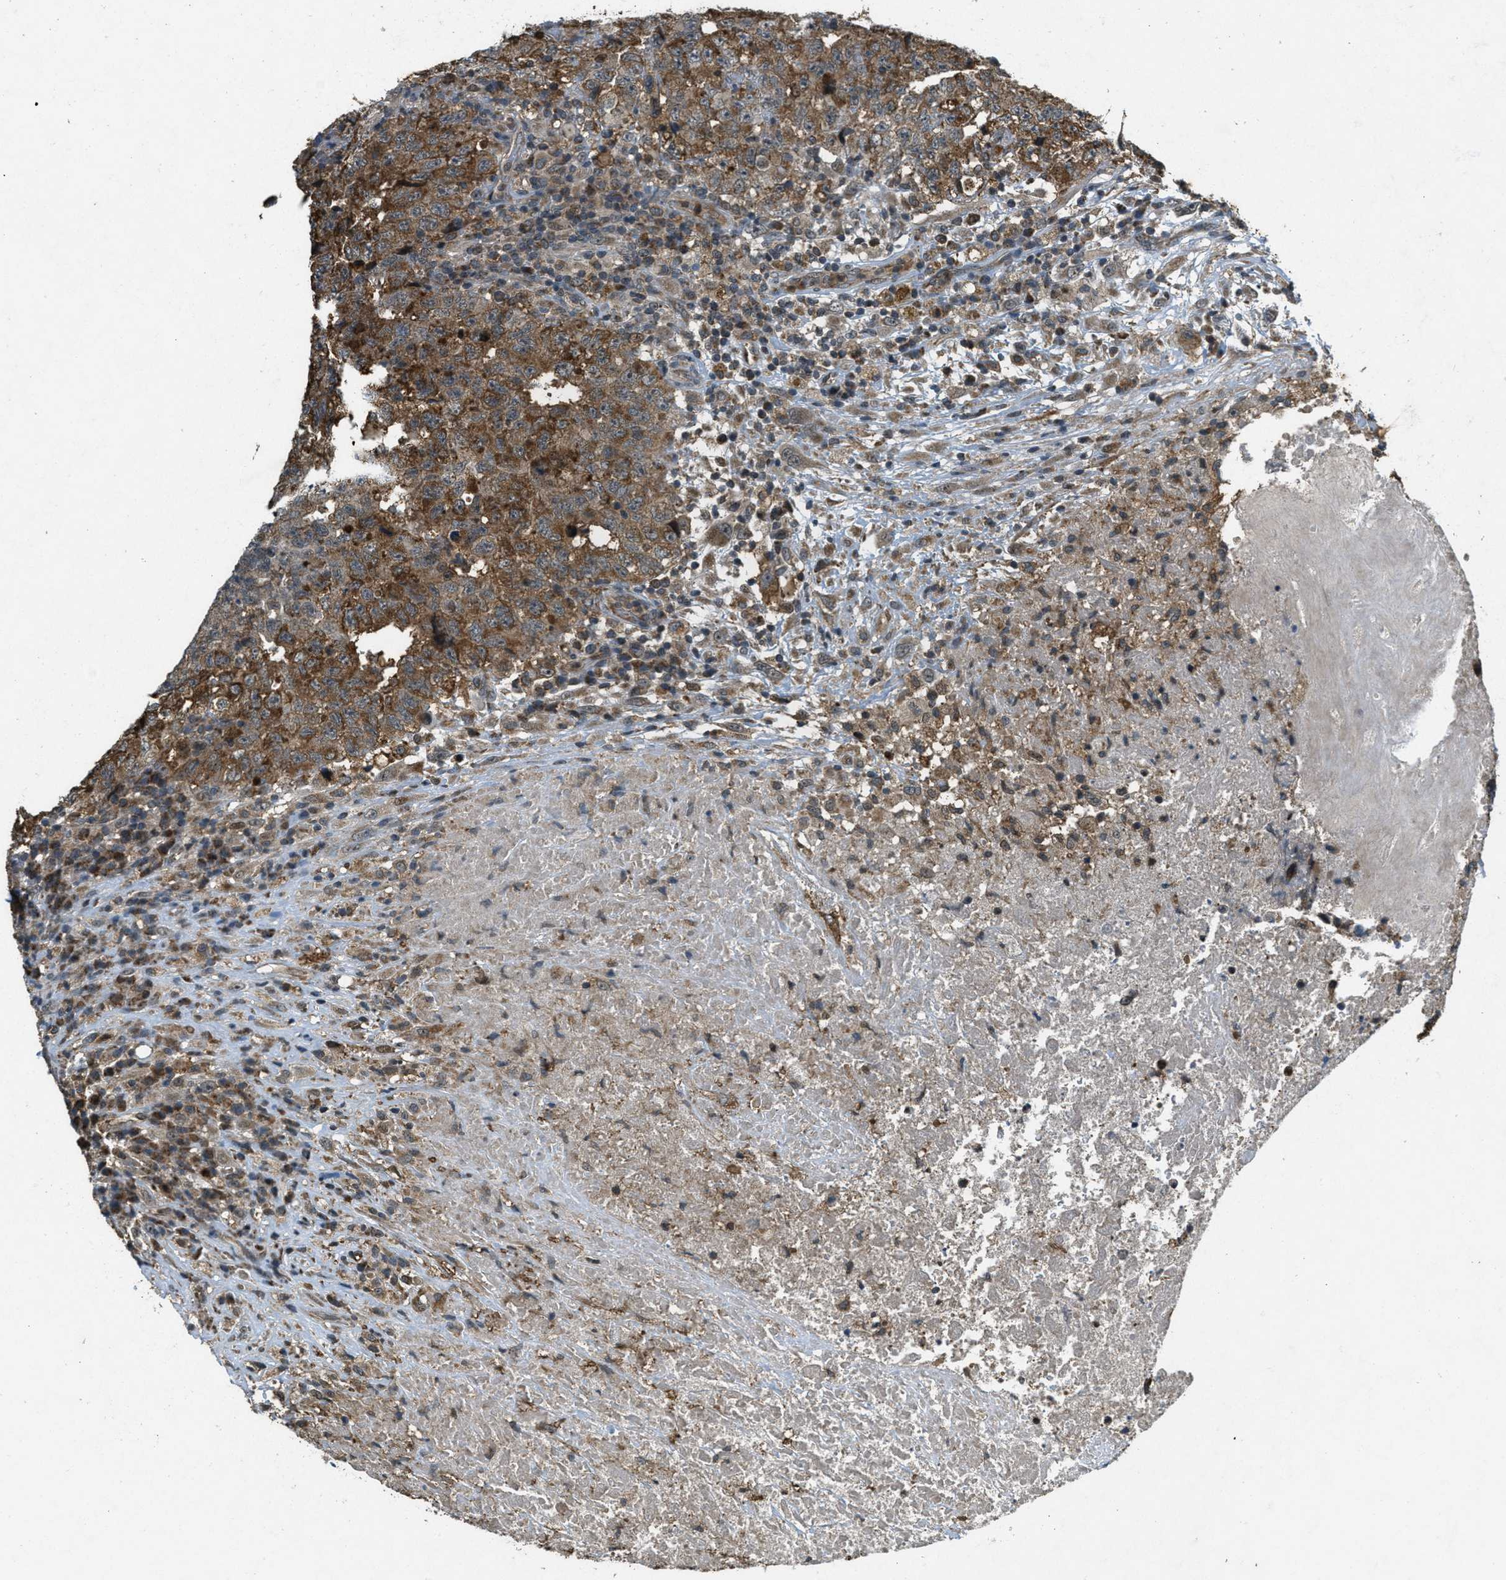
{"staining": {"intensity": "moderate", "quantity": ">75%", "location": "cytoplasmic/membranous"}, "tissue": "testis cancer", "cell_type": "Tumor cells", "image_type": "cancer", "snomed": [{"axis": "morphology", "description": "Necrosis, NOS"}, {"axis": "morphology", "description": "Carcinoma, Embryonal, NOS"}, {"axis": "topography", "description": "Testis"}], "caption": "High-magnification brightfield microscopy of testis cancer (embryonal carcinoma) stained with DAB (3,3'-diaminobenzidine) (brown) and counterstained with hematoxylin (blue). tumor cells exhibit moderate cytoplasmic/membranous positivity is present in approximately>75% of cells.", "gene": "PPP1R15A", "patient": {"sex": "male", "age": 19}}